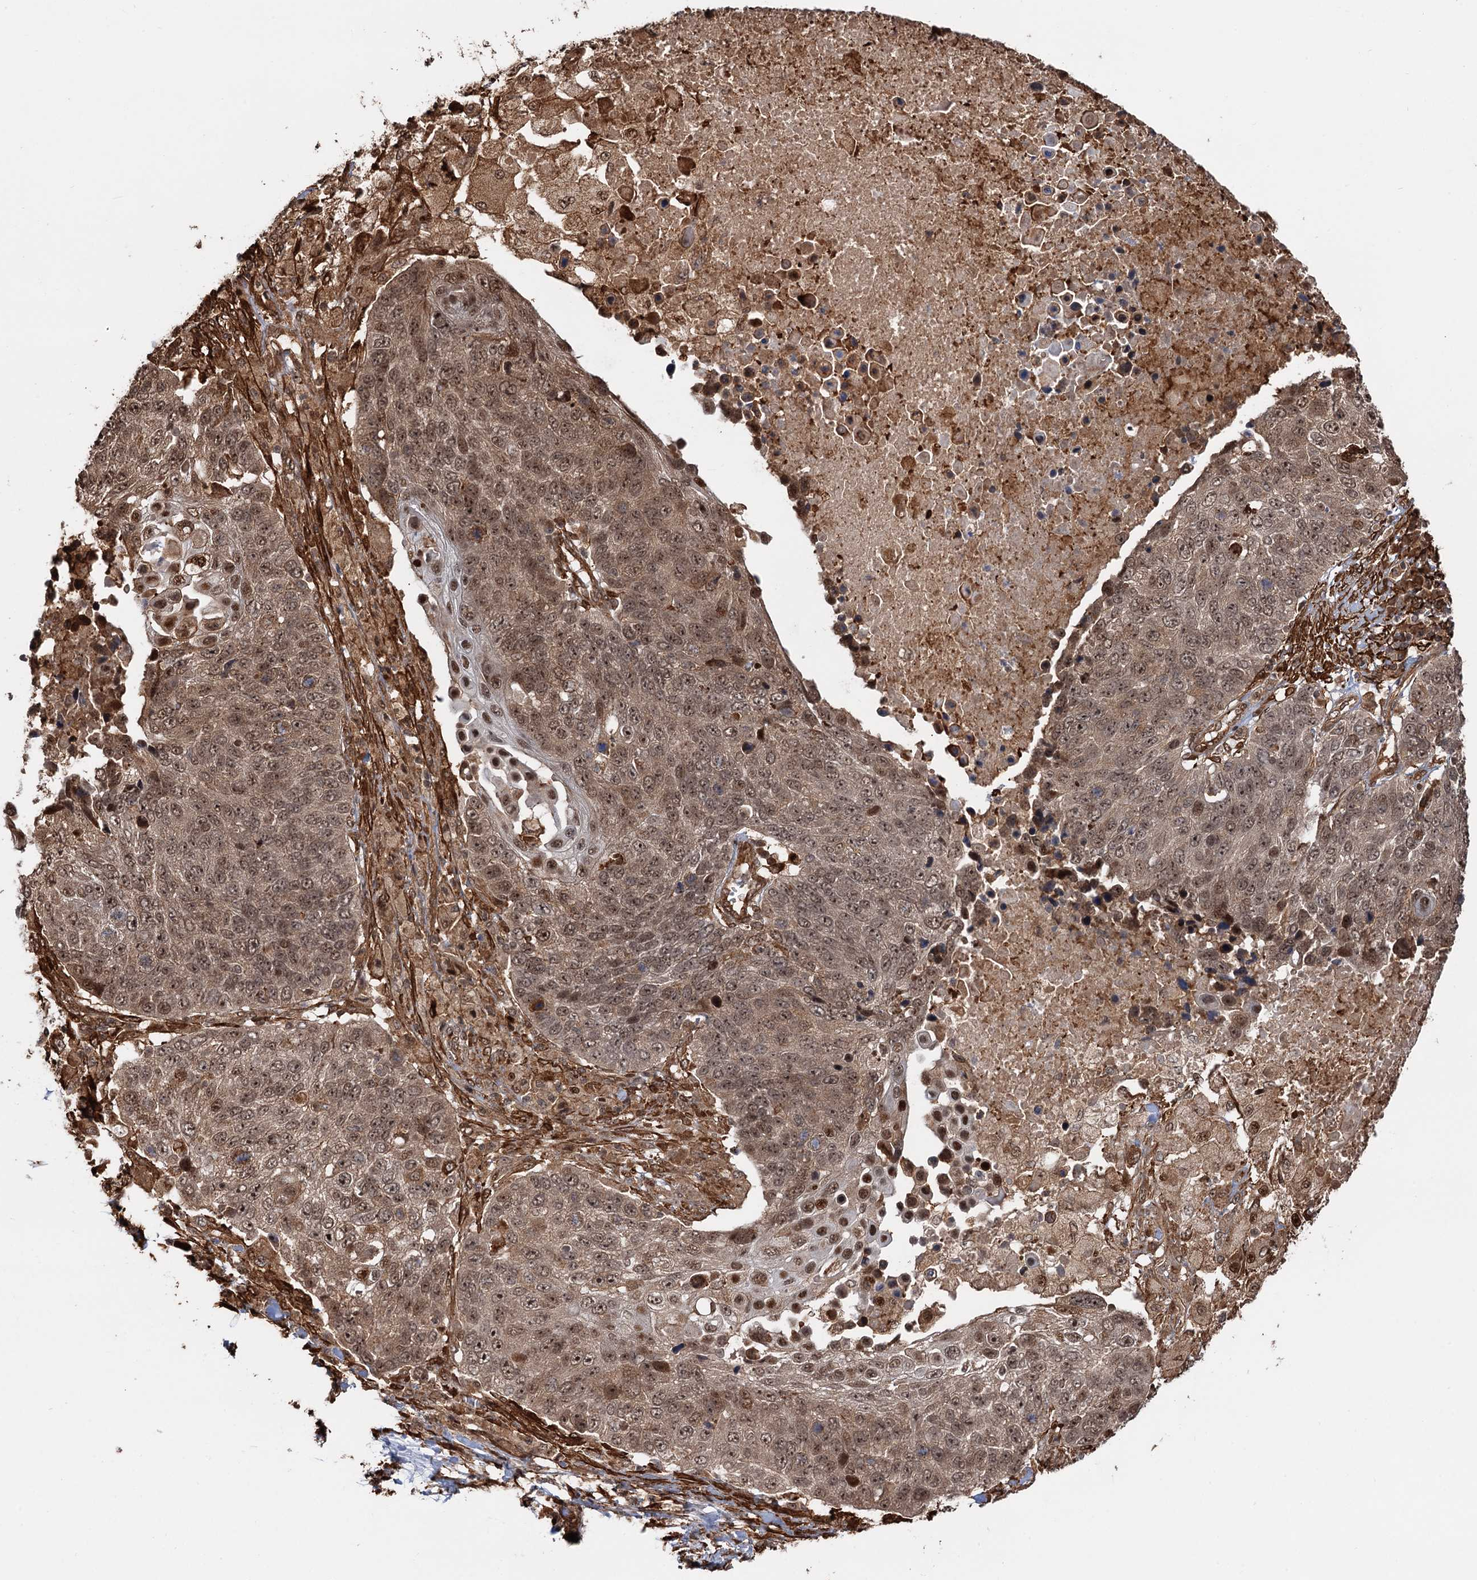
{"staining": {"intensity": "moderate", "quantity": ">75%", "location": "cytoplasmic/membranous,nuclear"}, "tissue": "lung cancer", "cell_type": "Tumor cells", "image_type": "cancer", "snomed": [{"axis": "morphology", "description": "Normal tissue, NOS"}, {"axis": "morphology", "description": "Squamous cell carcinoma, NOS"}, {"axis": "topography", "description": "Lymph node"}, {"axis": "topography", "description": "Lung"}], "caption": "This photomicrograph displays IHC staining of human lung cancer (squamous cell carcinoma), with medium moderate cytoplasmic/membranous and nuclear expression in about >75% of tumor cells.", "gene": "SNRNP25", "patient": {"sex": "male", "age": 66}}